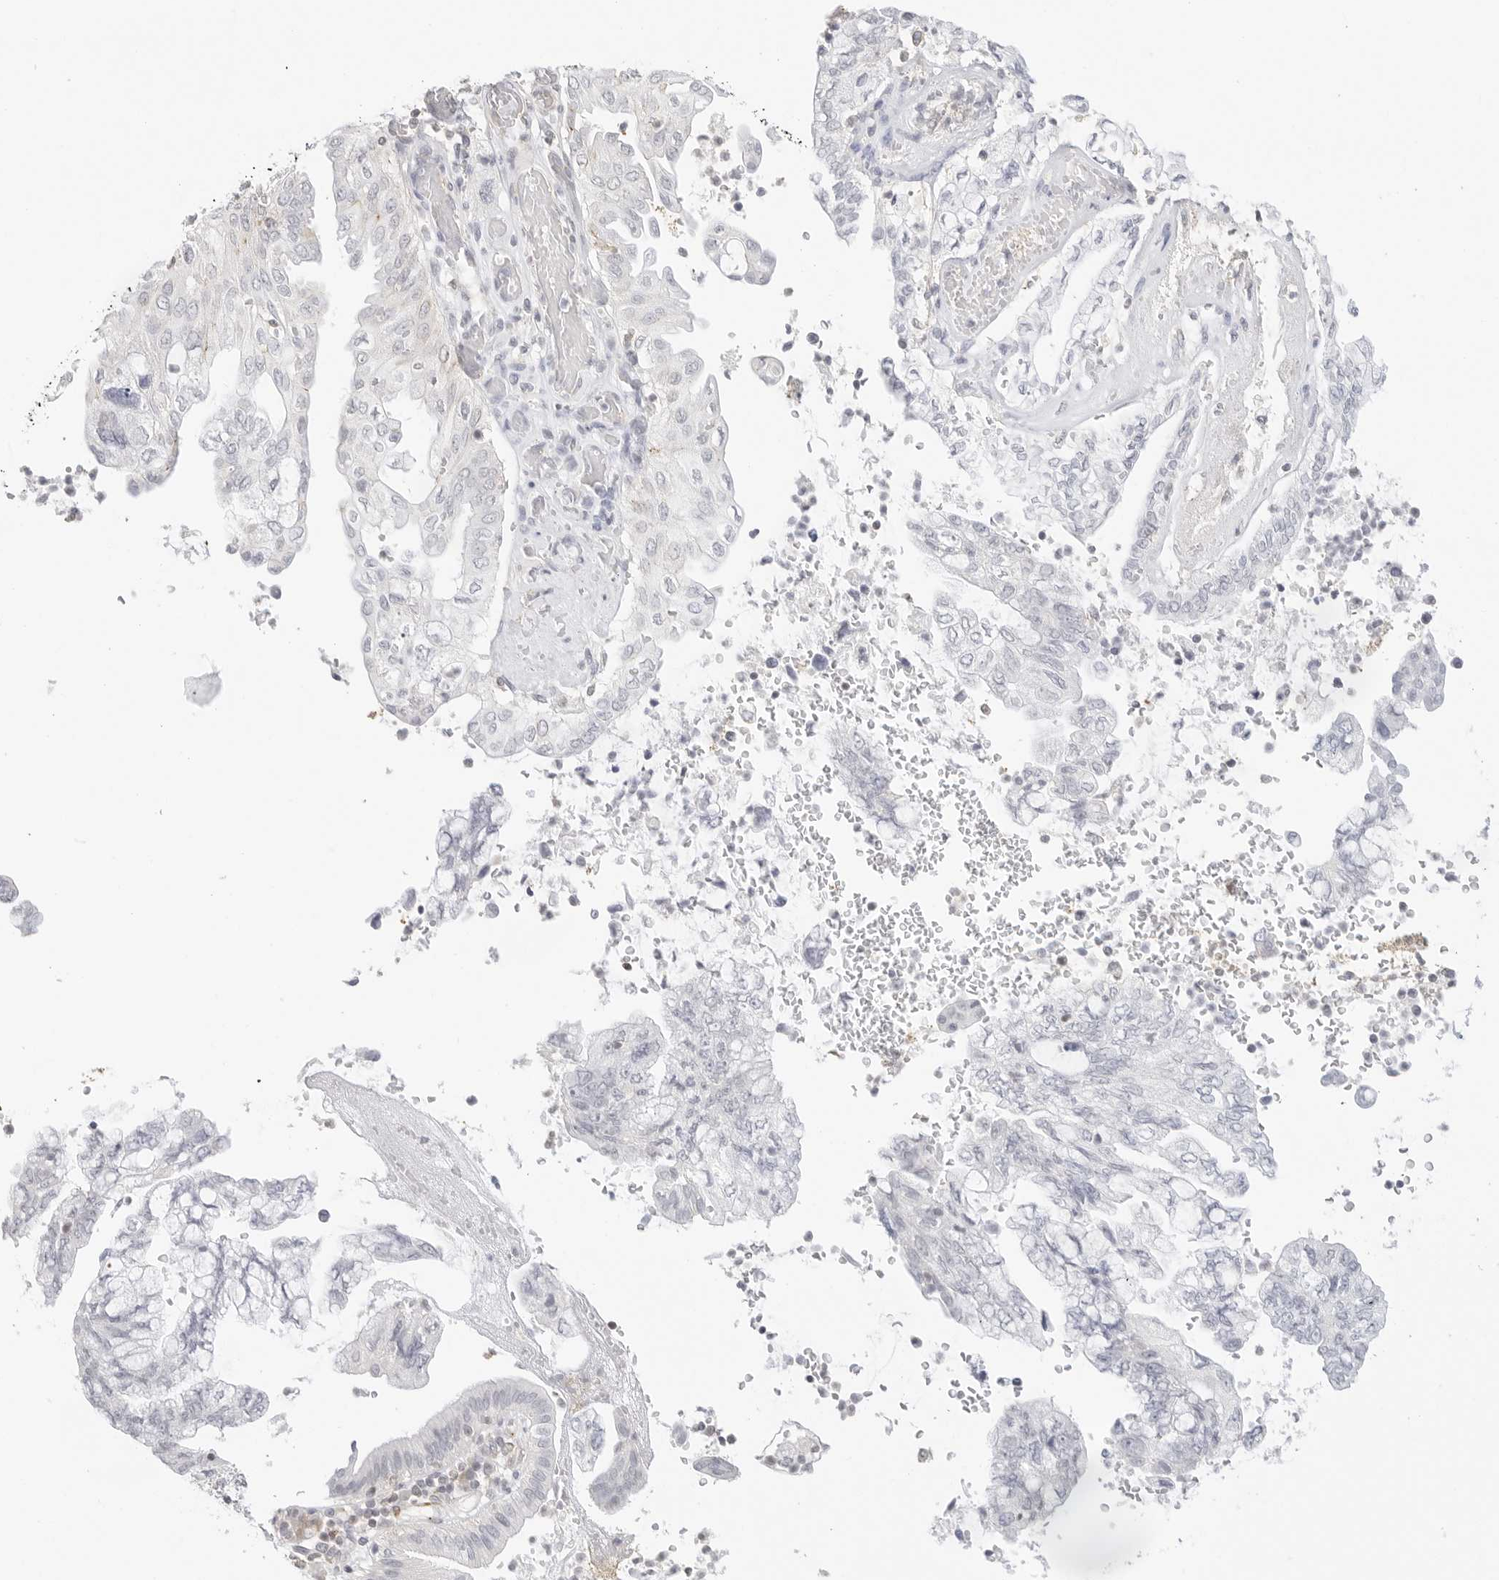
{"staining": {"intensity": "negative", "quantity": "none", "location": "none"}, "tissue": "pancreatic cancer", "cell_type": "Tumor cells", "image_type": "cancer", "snomed": [{"axis": "morphology", "description": "Adenocarcinoma, NOS"}, {"axis": "topography", "description": "Pancreas"}], "caption": "A photomicrograph of adenocarcinoma (pancreatic) stained for a protein reveals no brown staining in tumor cells.", "gene": "PCDH19", "patient": {"sex": "female", "age": 73}}